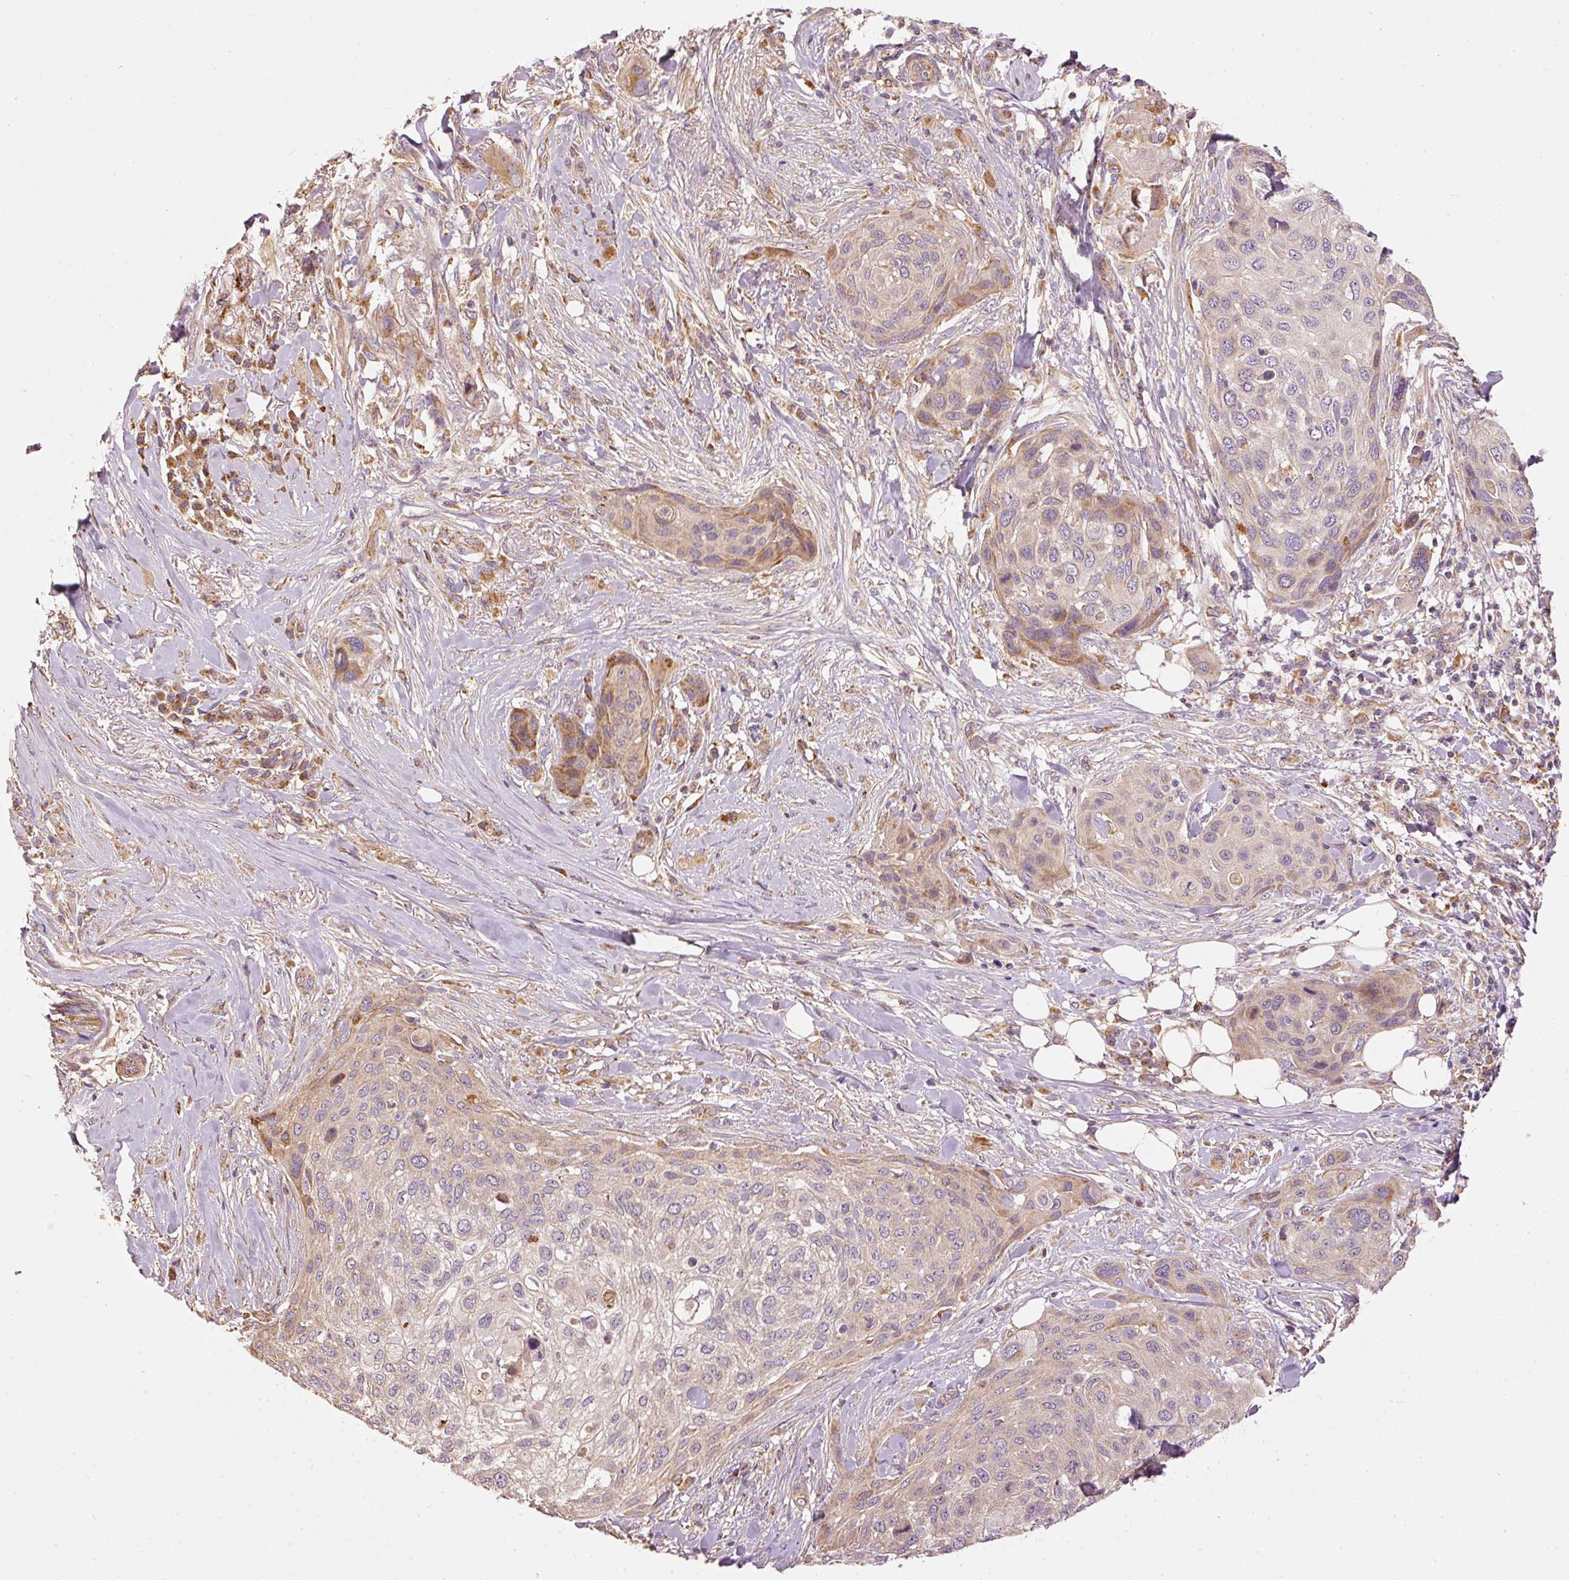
{"staining": {"intensity": "moderate", "quantity": "<25%", "location": "cytoplasmic/membranous"}, "tissue": "skin cancer", "cell_type": "Tumor cells", "image_type": "cancer", "snomed": [{"axis": "morphology", "description": "Squamous cell carcinoma, NOS"}, {"axis": "topography", "description": "Skin"}], "caption": "Protein staining exhibits moderate cytoplasmic/membranous positivity in approximately <25% of tumor cells in skin cancer.", "gene": "MTHFD1L", "patient": {"sex": "female", "age": 87}}